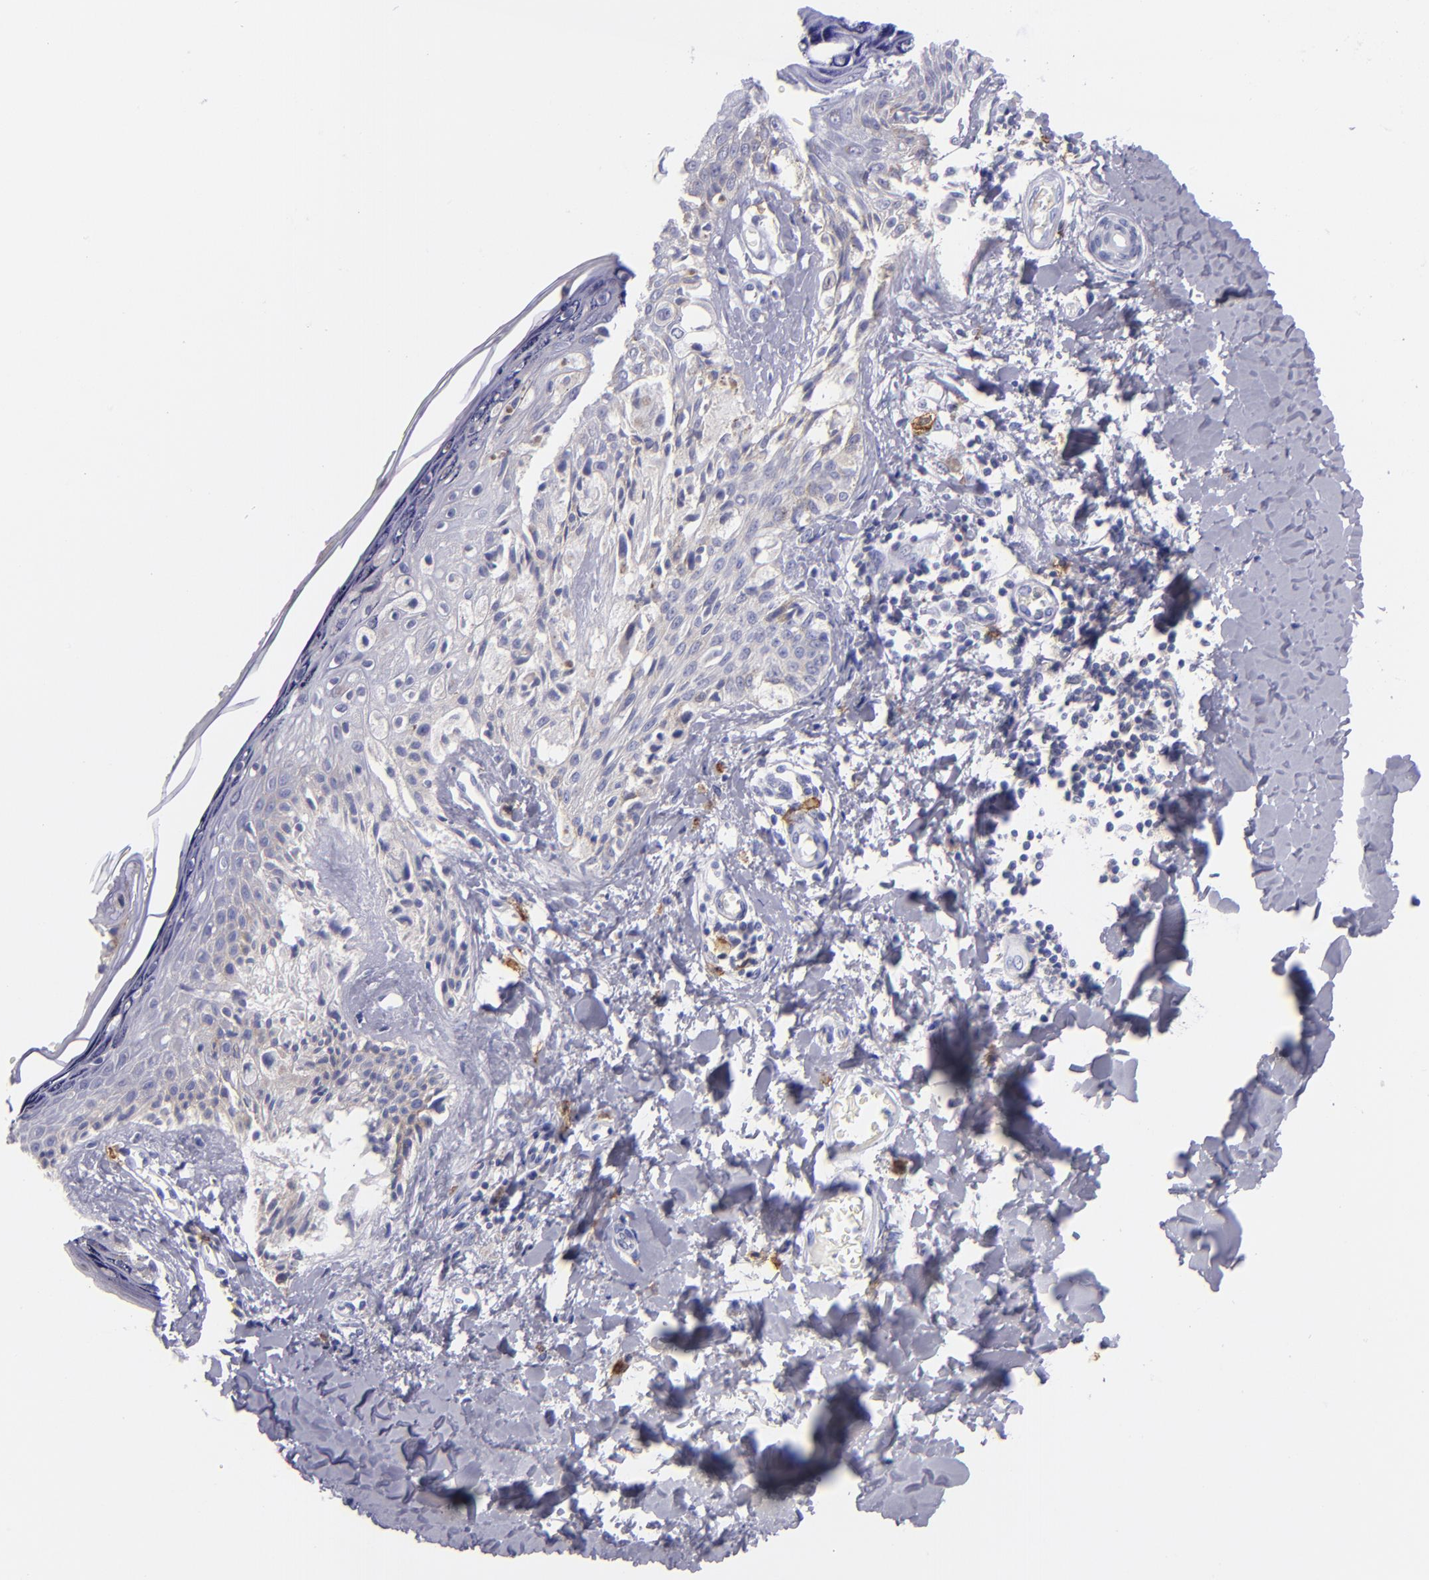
{"staining": {"intensity": "negative", "quantity": "none", "location": "none"}, "tissue": "melanoma", "cell_type": "Tumor cells", "image_type": "cancer", "snomed": [{"axis": "morphology", "description": "Malignant melanoma, NOS"}, {"axis": "topography", "description": "Skin"}], "caption": "The immunohistochemistry (IHC) histopathology image has no significant positivity in tumor cells of melanoma tissue.", "gene": "CD82", "patient": {"sex": "female", "age": 82}}